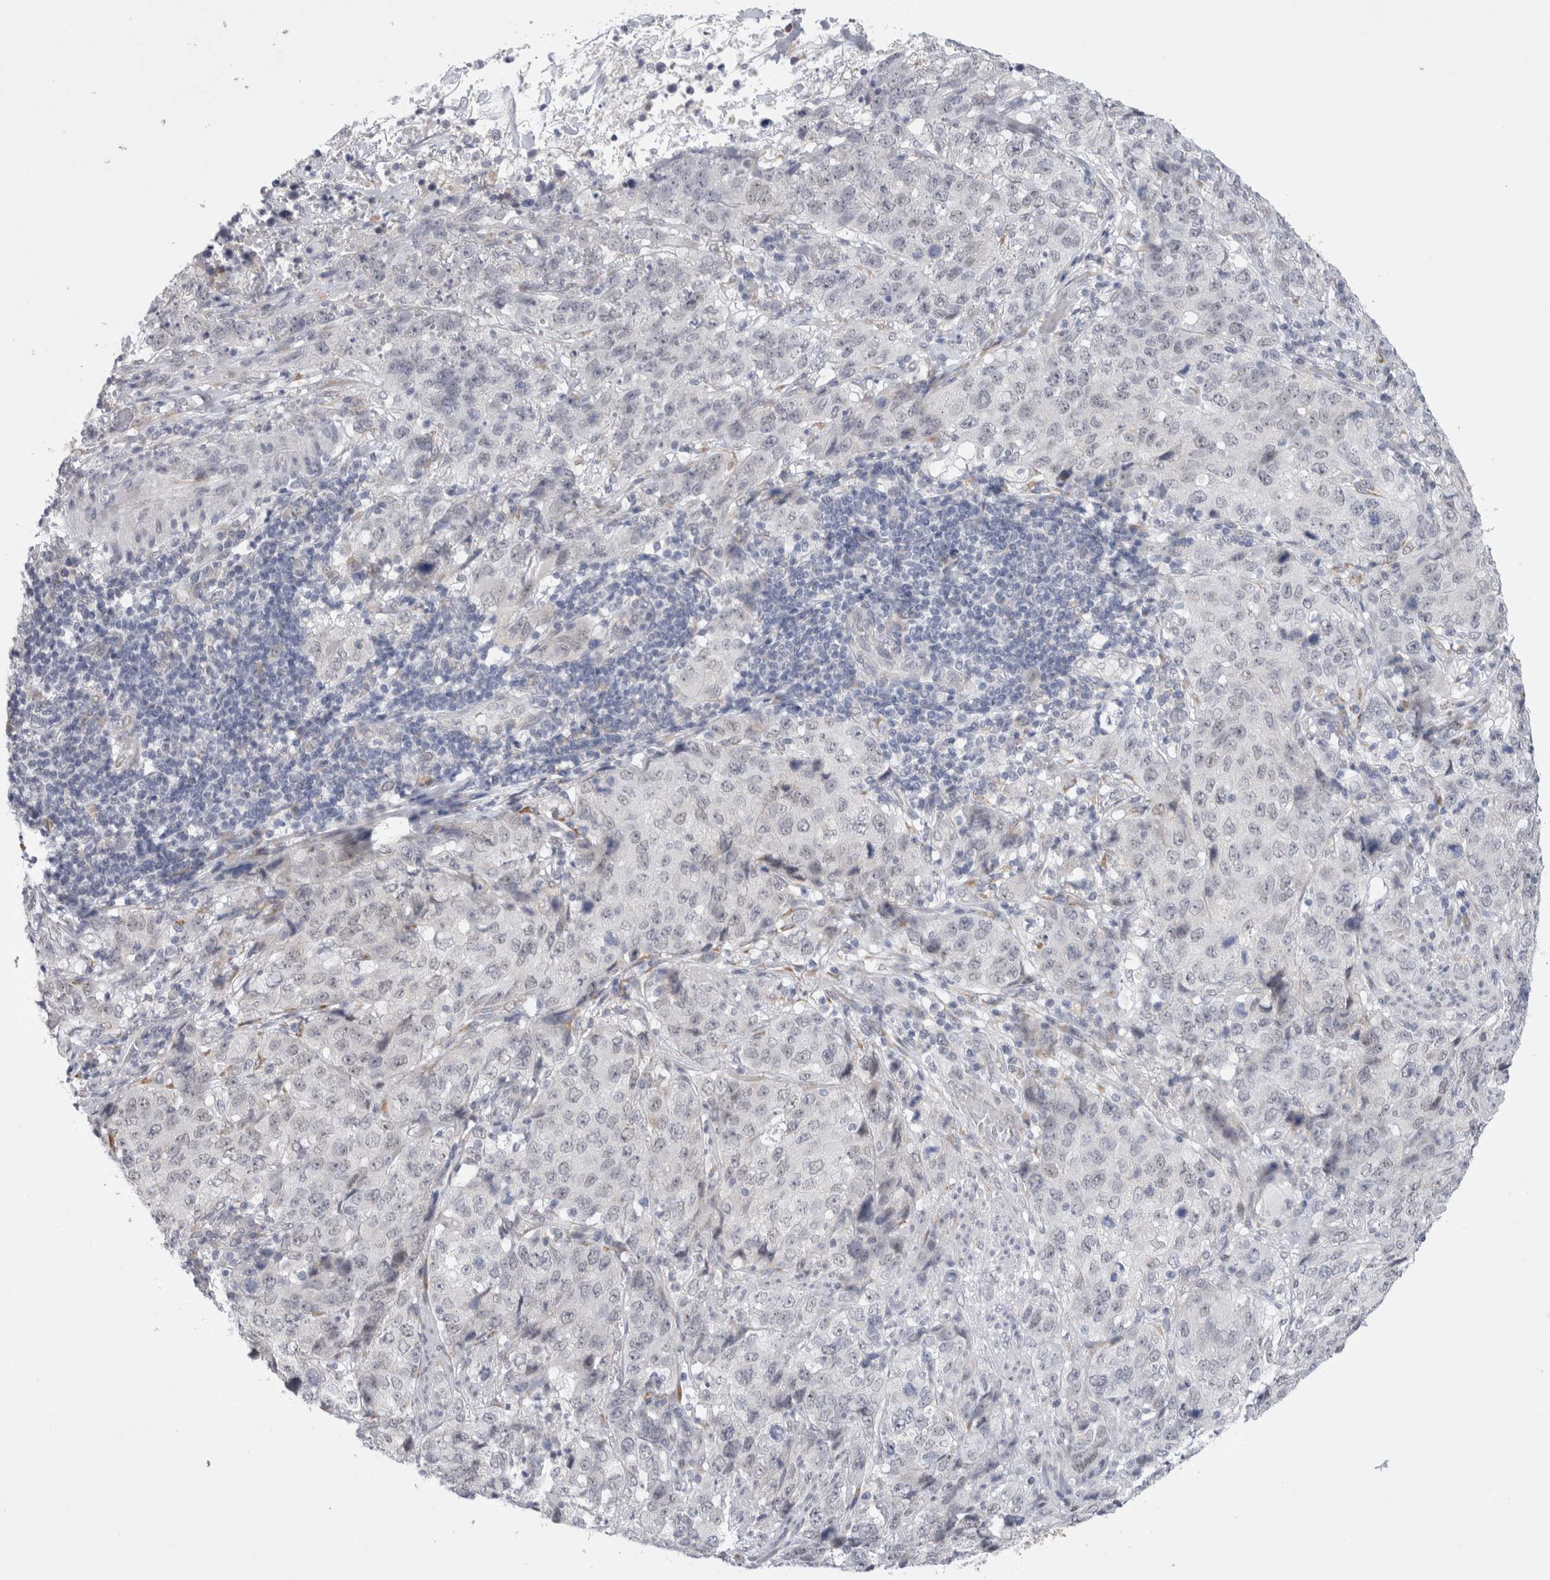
{"staining": {"intensity": "negative", "quantity": "none", "location": "none"}, "tissue": "stomach cancer", "cell_type": "Tumor cells", "image_type": "cancer", "snomed": [{"axis": "morphology", "description": "Adenocarcinoma, NOS"}, {"axis": "topography", "description": "Stomach"}], "caption": "Immunohistochemistry (IHC) image of neoplastic tissue: human stomach cancer stained with DAB displays no significant protein staining in tumor cells.", "gene": "TRMT1L", "patient": {"sex": "male", "age": 48}}